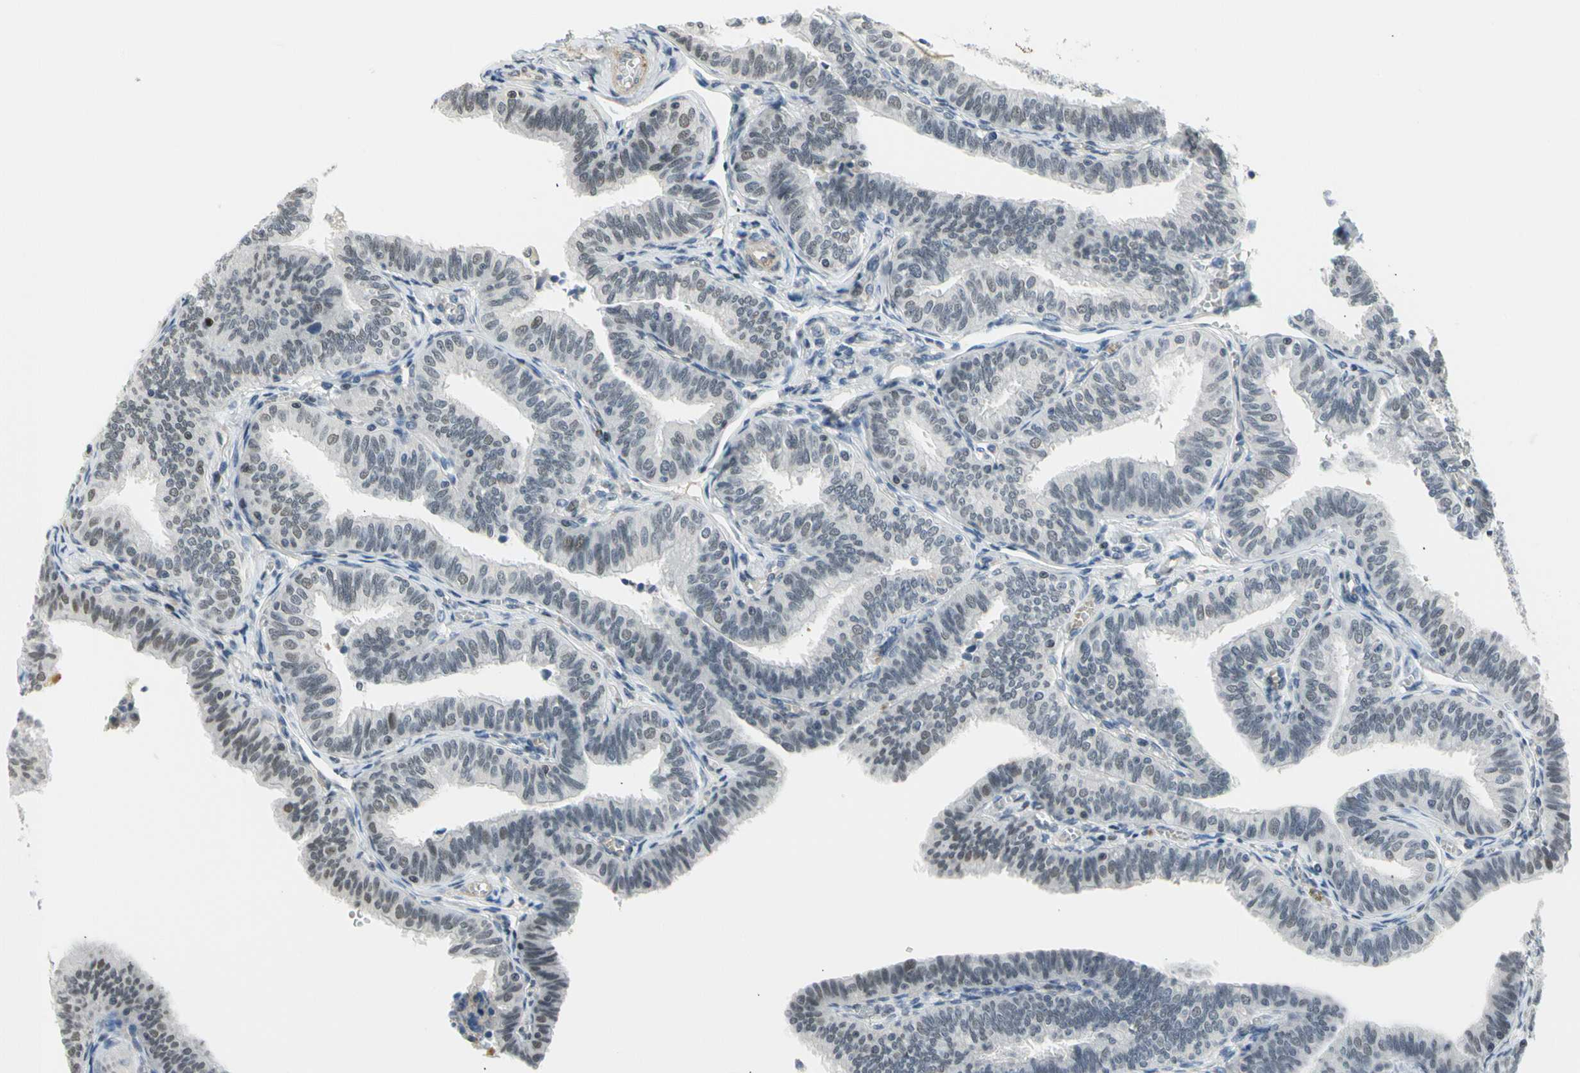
{"staining": {"intensity": "weak", "quantity": "<25%", "location": "nuclear"}, "tissue": "fallopian tube", "cell_type": "Glandular cells", "image_type": "normal", "snomed": [{"axis": "morphology", "description": "Normal tissue, NOS"}, {"axis": "topography", "description": "Fallopian tube"}], "caption": "This image is of unremarkable fallopian tube stained with immunohistochemistry to label a protein in brown with the nuclei are counter-stained blue. There is no expression in glandular cells.", "gene": "IMPG2", "patient": {"sex": "female", "age": 46}}